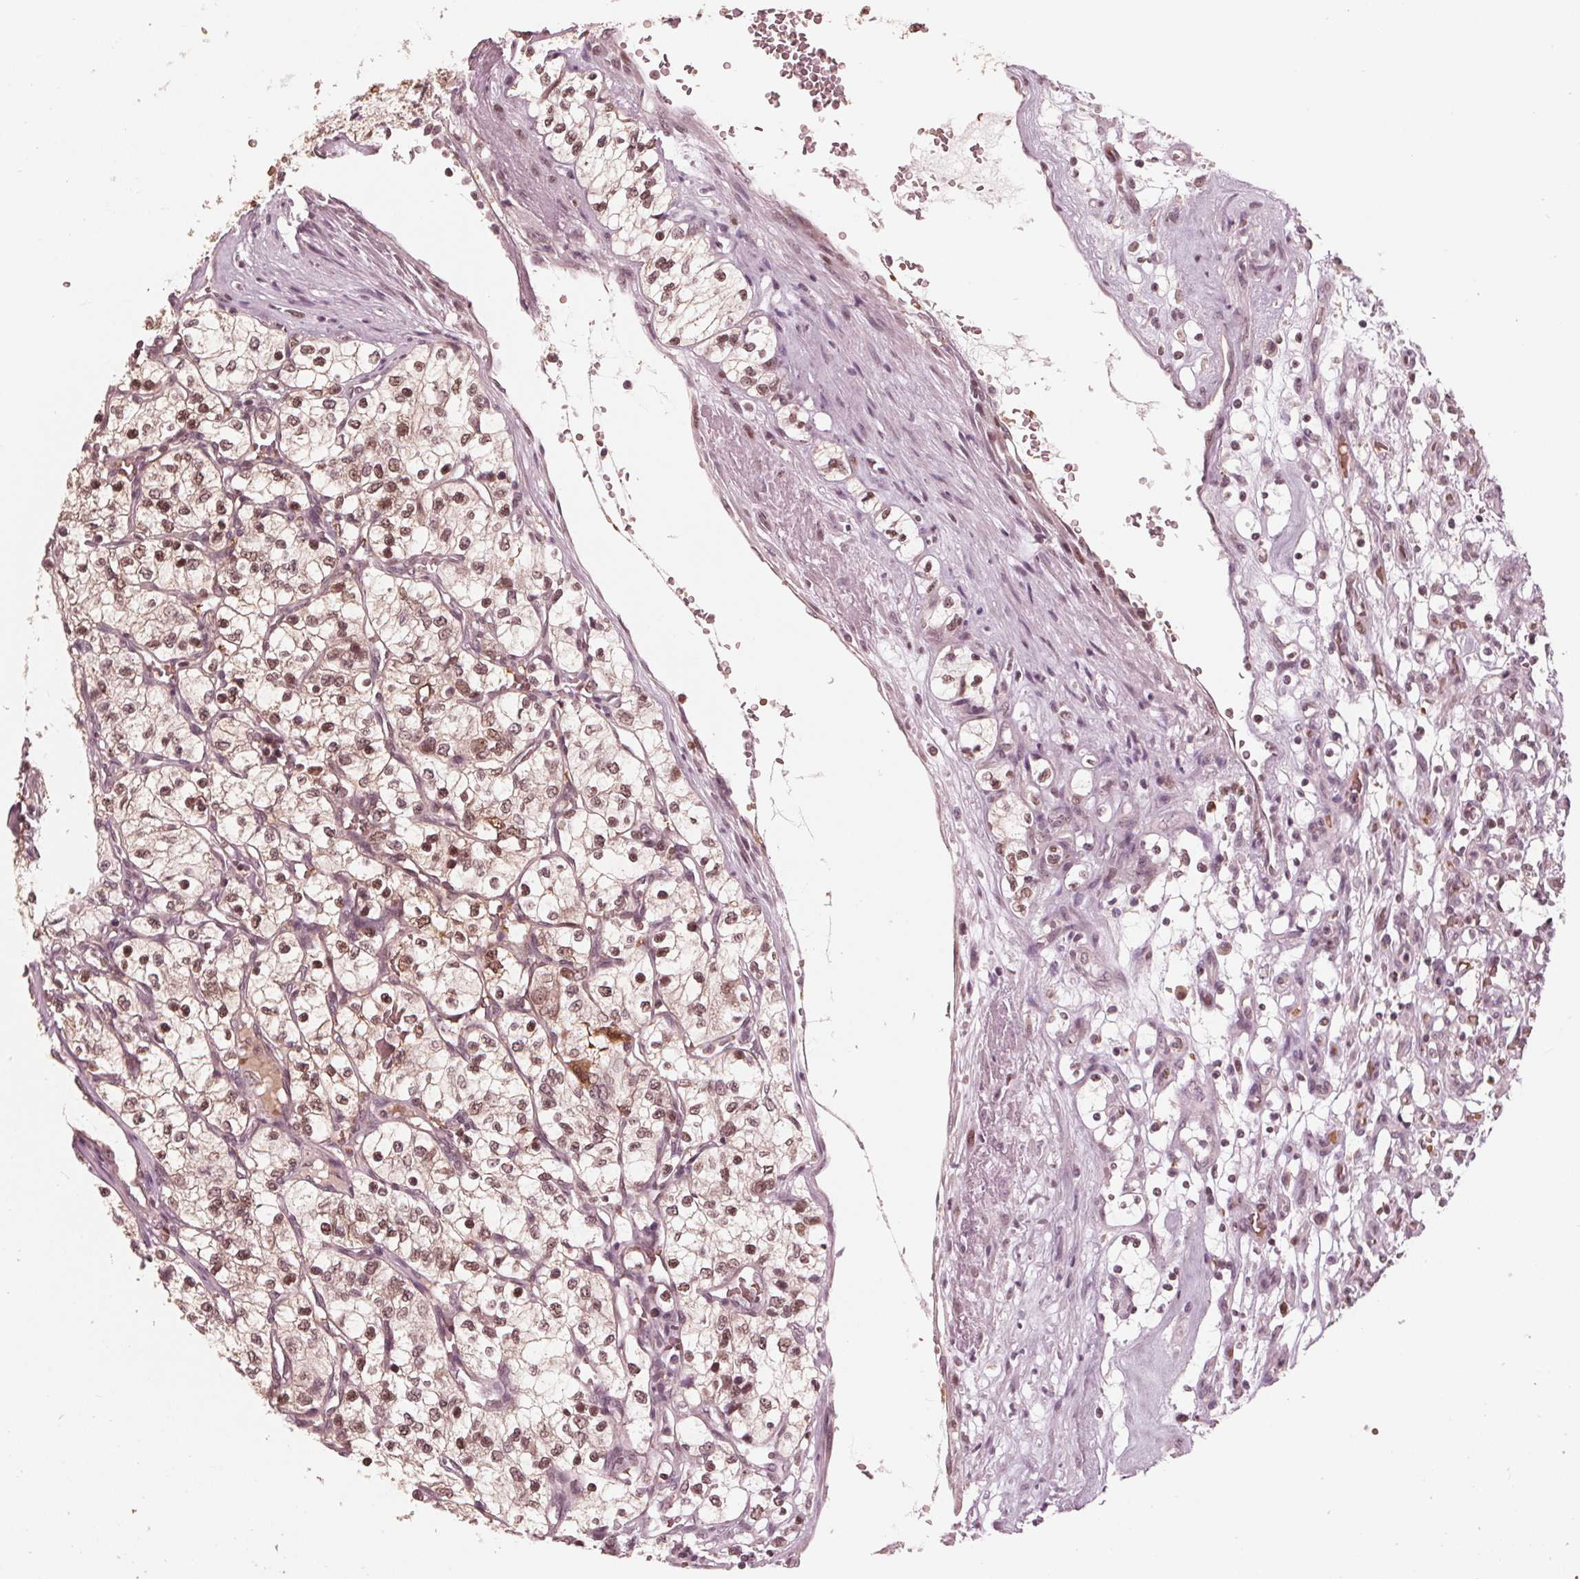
{"staining": {"intensity": "moderate", "quantity": ">75%", "location": "nuclear"}, "tissue": "renal cancer", "cell_type": "Tumor cells", "image_type": "cancer", "snomed": [{"axis": "morphology", "description": "Adenocarcinoma, NOS"}, {"axis": "topography", "description": "Kidney"}], "caption": "Renal adenocarcinoma stained with DAB (3,3'-diaminobenzidine) immunohistochemistry reveals medium levels of moderate nuclear positivity in approximately >75% of tumor cells.", "gene": "HIRIP3", "patient": {"sex": "female", "age": 69}}